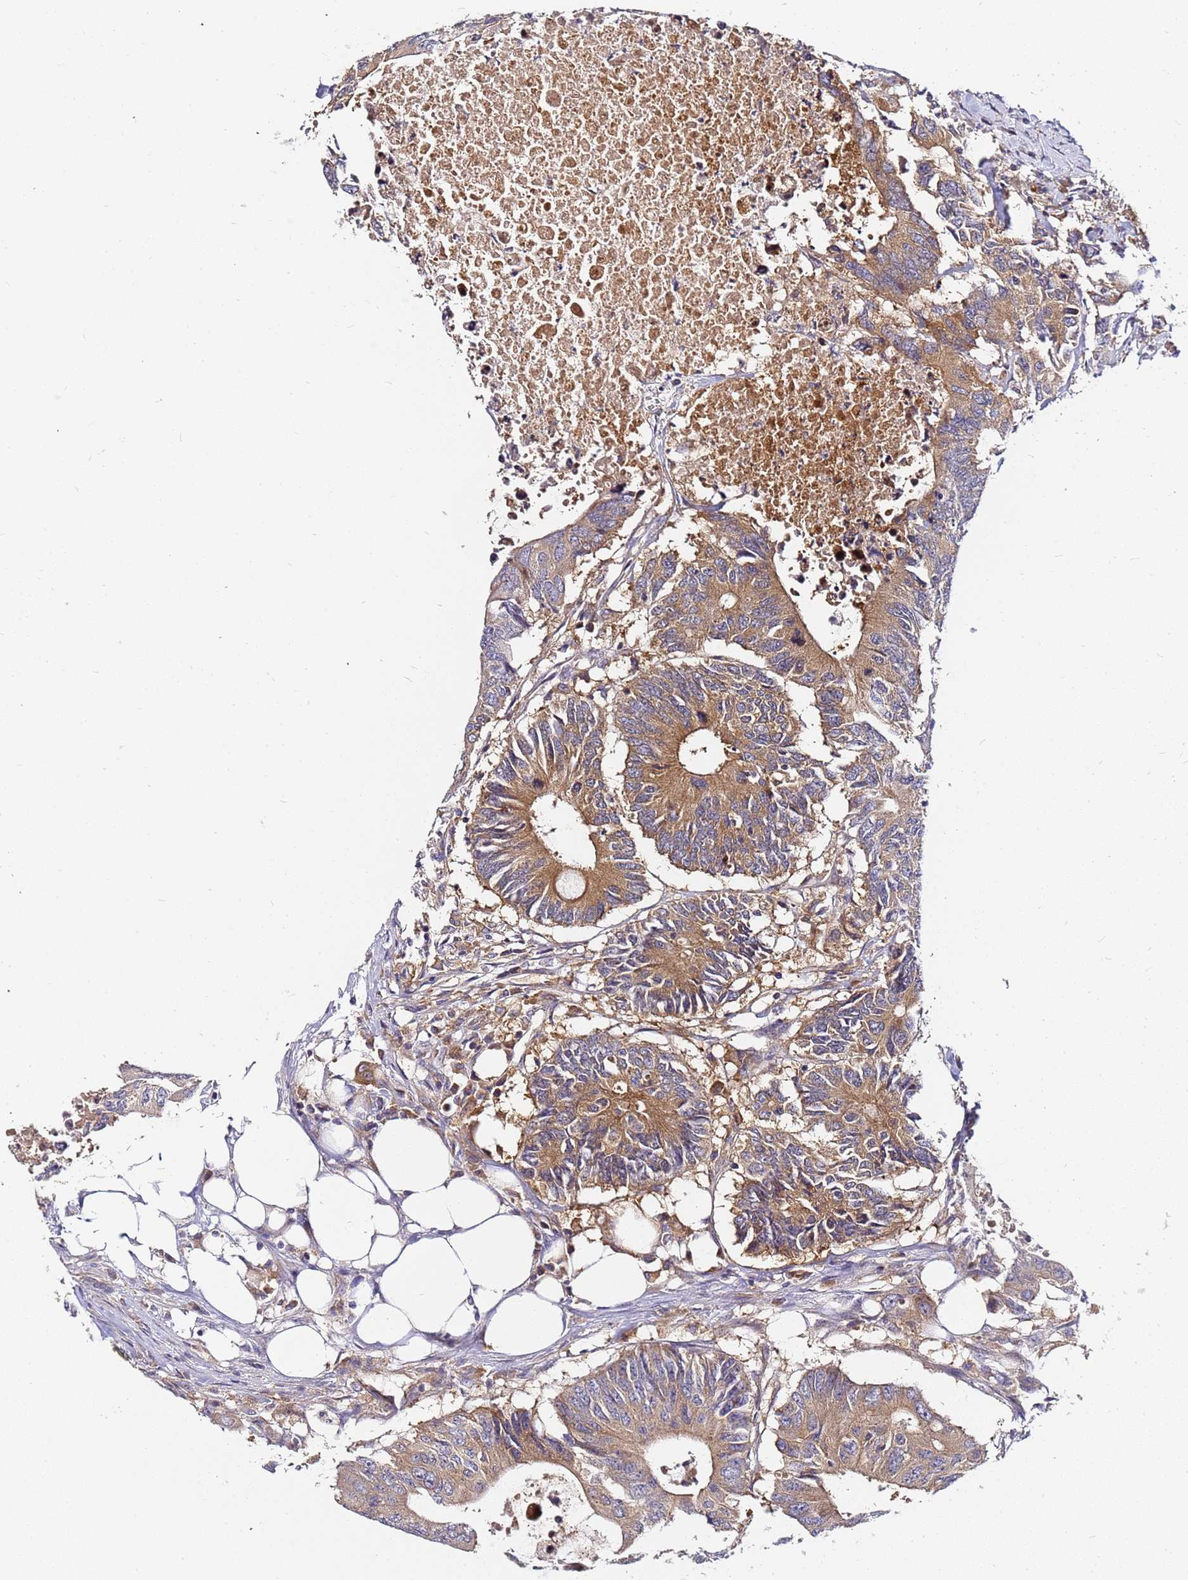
{"staining": {"intensity": "moderate", "quantity": ">75%", "location": "cytoplasmic/membranous"}, "tissue": "colorectal cancer", "cell_type": "Tumor cells", "image_type": "cancer", "snomed": [{"axis": "morphology", "description": "Adenocarcinoma, NOS"}, {"axis": "topography", "description": "Colon"}], "caption": "Protein staining exhibits moderate cytoplasmic/membranous staining in approximately >75% of tumor cells in colorectal adenocarcinoma. Nuclei are stained in blue.", "gene": "CHM", "patient": {"sex": "male", "age": 71}}